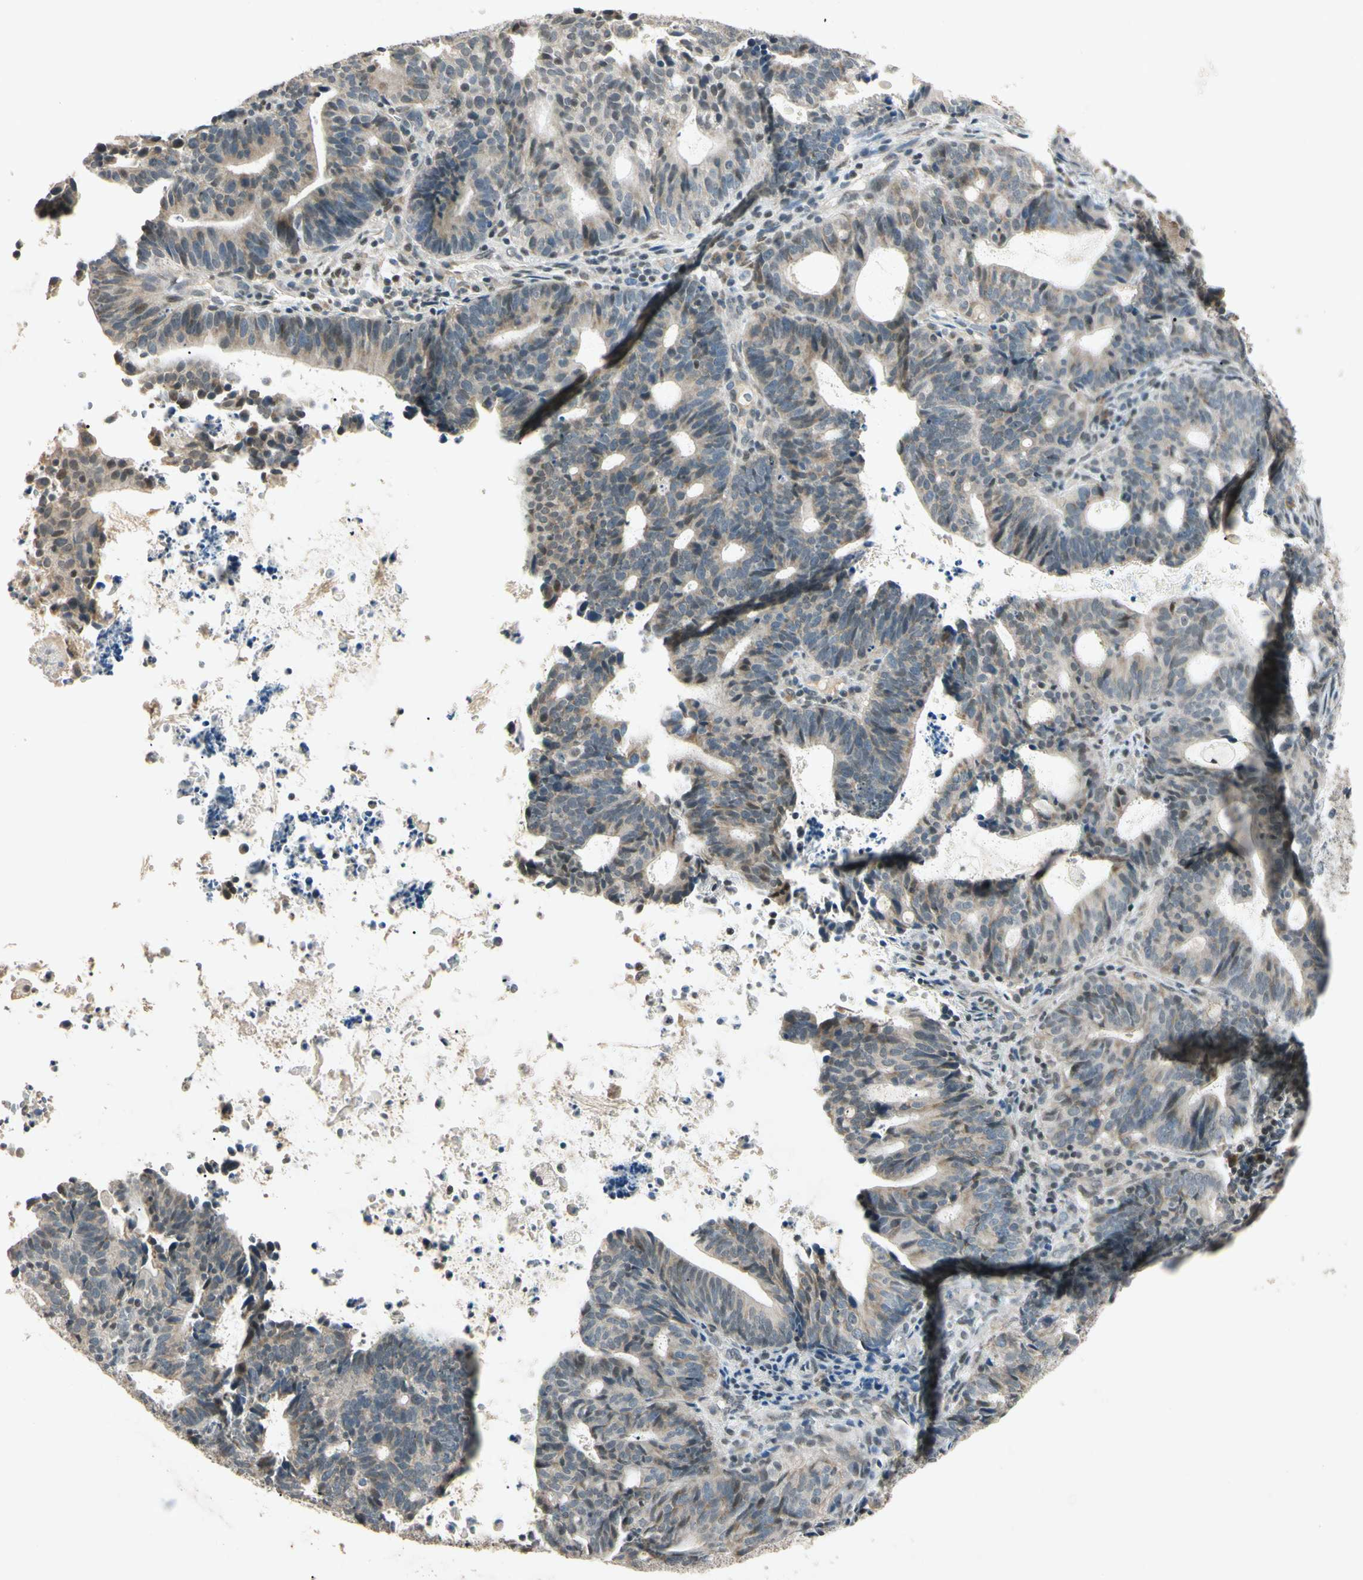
{"staining": {"intensity": "weak", "quantity": "25%-75%", "location": "cytoplasmic/membranous,nuclear"}, "tissue": "endometrial cancer", "cell_type": "Tumor cells", "image_type": "cancer", "snomed": [{"axis": "morphology", "description": "Adenocarcinoma, NOS"}, {"axis": "topography", "description": "Uterus"}], "caption": "A low amount of weak cytoplasmic/membranous and nuclear staining is seen in approximately 25%-75% of tumor cells in adenocarcinoma (endometrial) tissue.", "gene": "ZBTB4", "patient": {"sex": "female", "age": 83}}